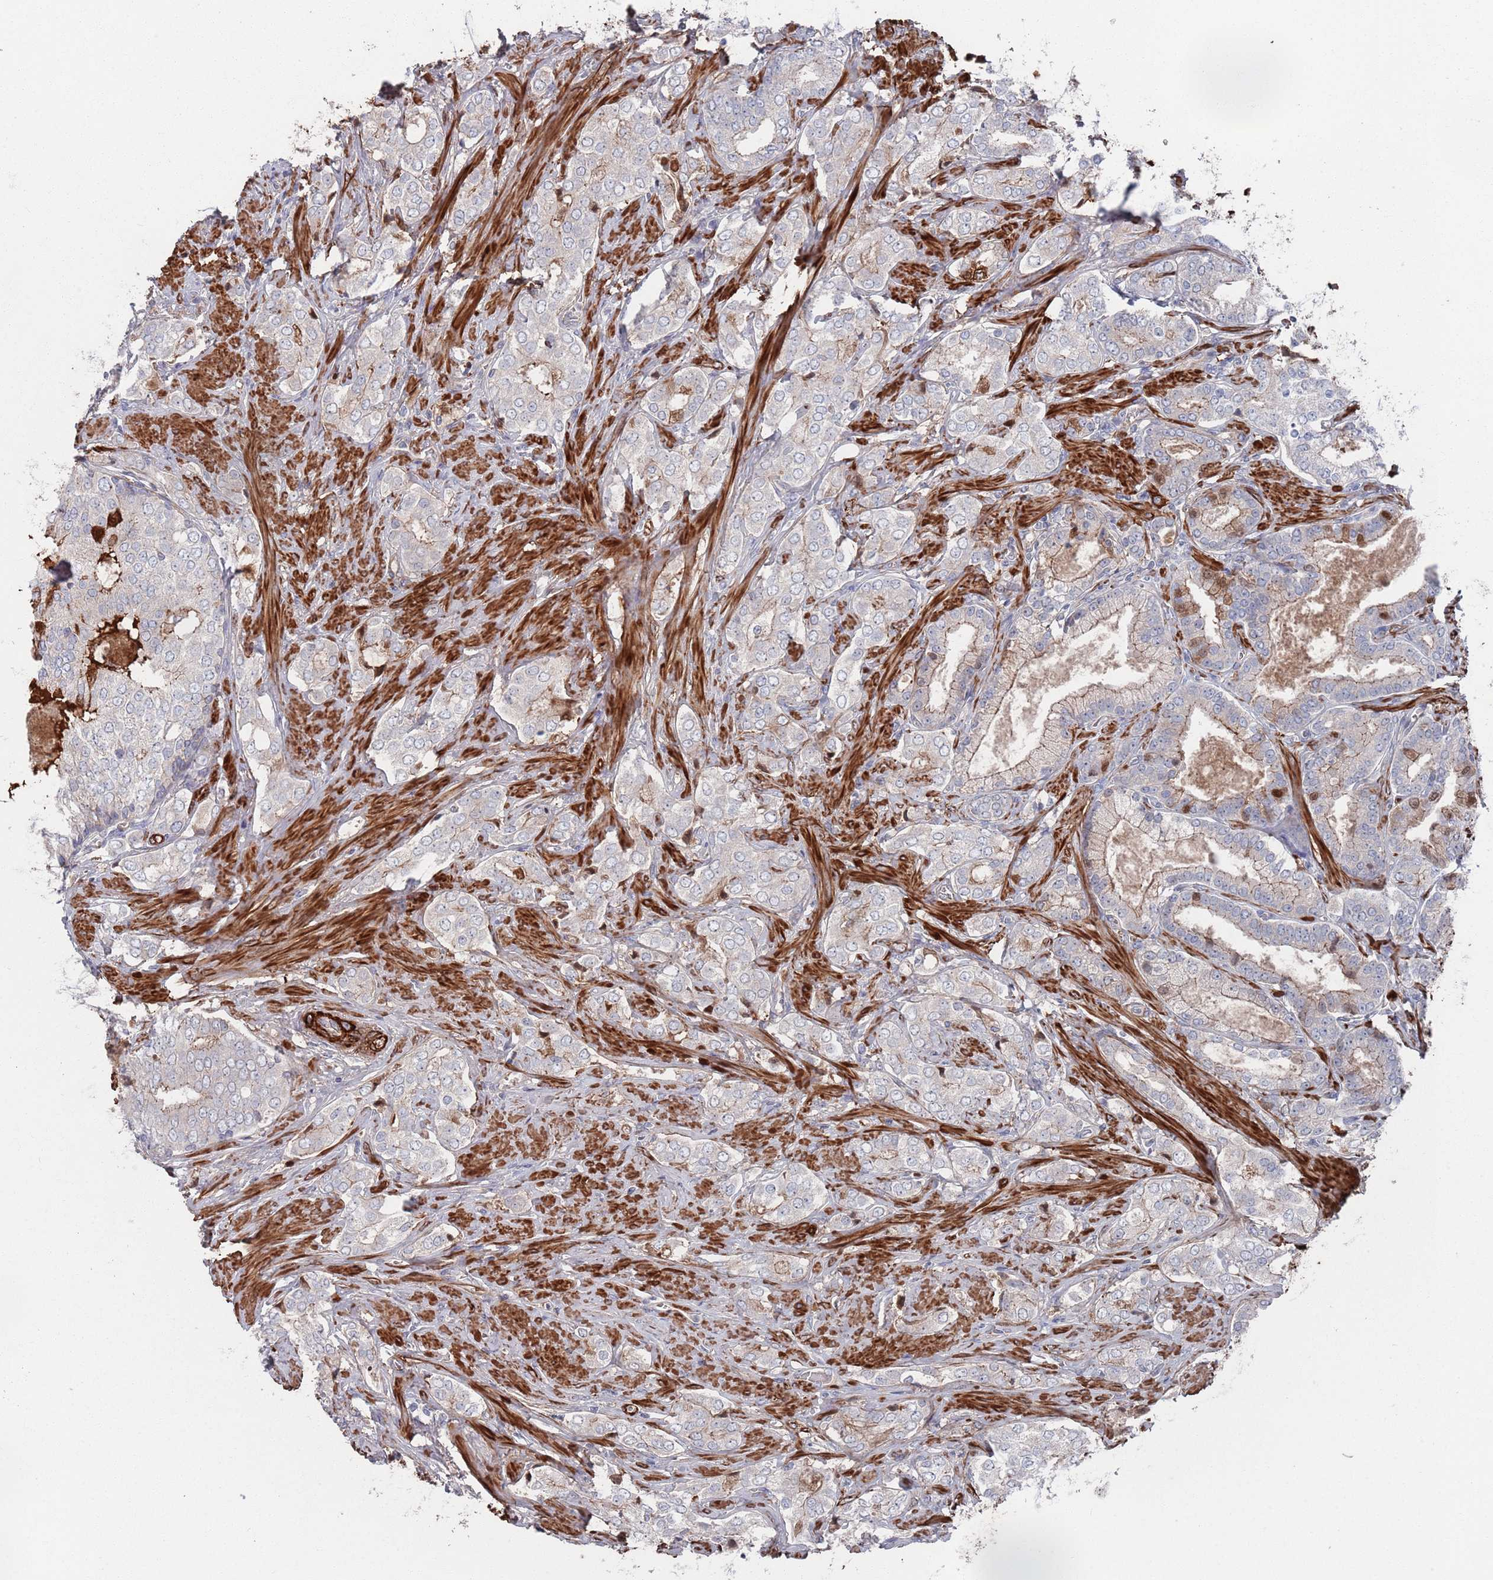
{"staining": {"intensity": "negative", "quantity": "none", "location": "none"}, "tissue": "prostate cancer", "cell_type": "Tumor cells", "image_type": "cancer", "snomed": [{"axis": "morphology", "description": "Adenocarcinoma, High grade"}, {"axis": "topography", "description": "Prostate"}], "caption": "An immunohistochemistry (IHC) histopathology image of prostate cancer is shown. There is no staining in tumor cells of prostate cancer.", "gene": "PLEKHA4", "patient": {"sex": "male", "age": 71}}